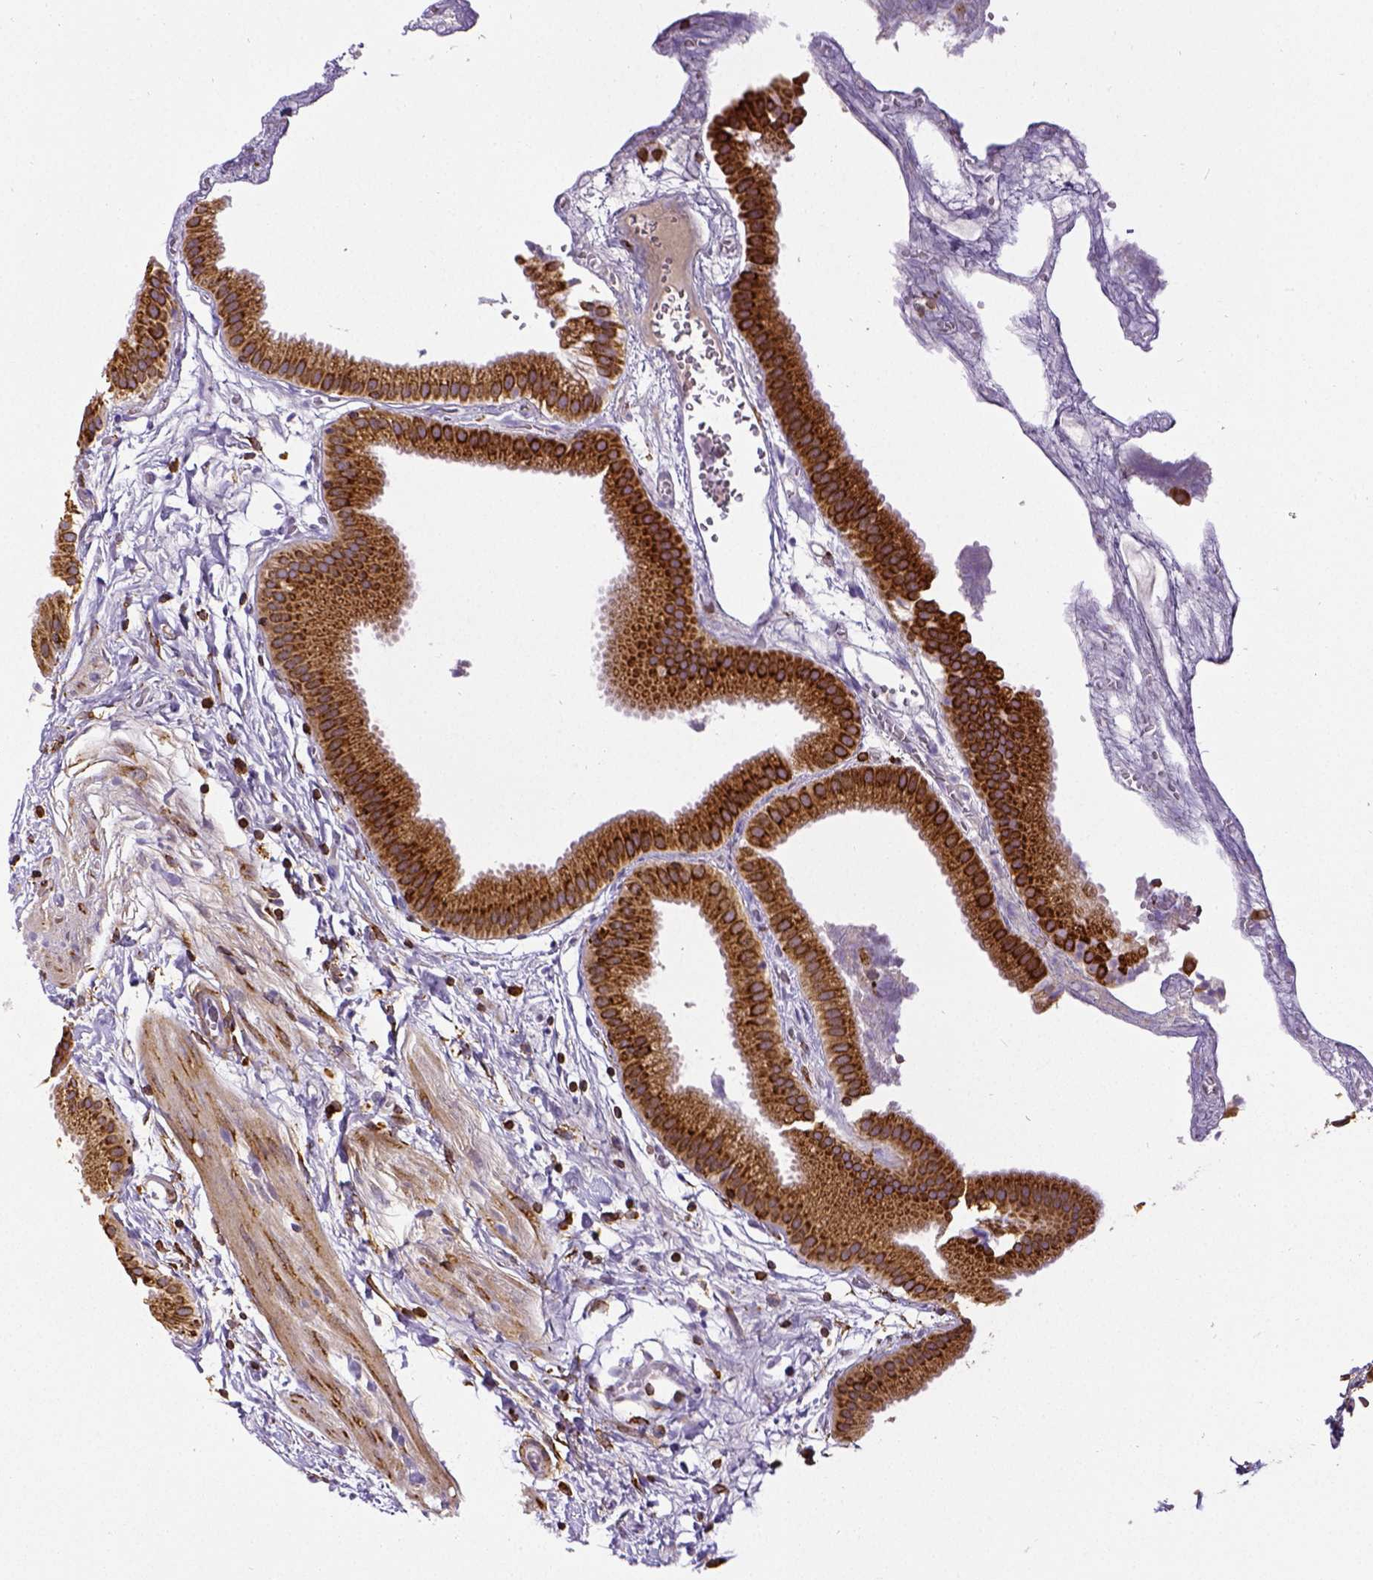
{"staining": {"intensity": "strong", "quantity": ">75%", "location": "cytoplasmic/membranous"}, "tissue": "gallbladder", "cell_type": "Glandular cells", "image_type": "normal", "snomed": [{"axis": "morphology", "description": "Normal tissue, NOS"}, {"axis": "topography", "description": "Gallbladder"}], "caption": "The histopathology image exhibits immunohistochemical staining of unremarkable gallbladder. There is strong cytoplasmic/membranous positivity is seen in approximately >75% of glandular cells. (Stains: DAB (3,3'-diaminobenzidine) in brown, nuclei in blue, Microscopy: brightfield microscopy at high magnification).", "gene": "MTDH", "patient": {"sex": "female", "age": 63}}